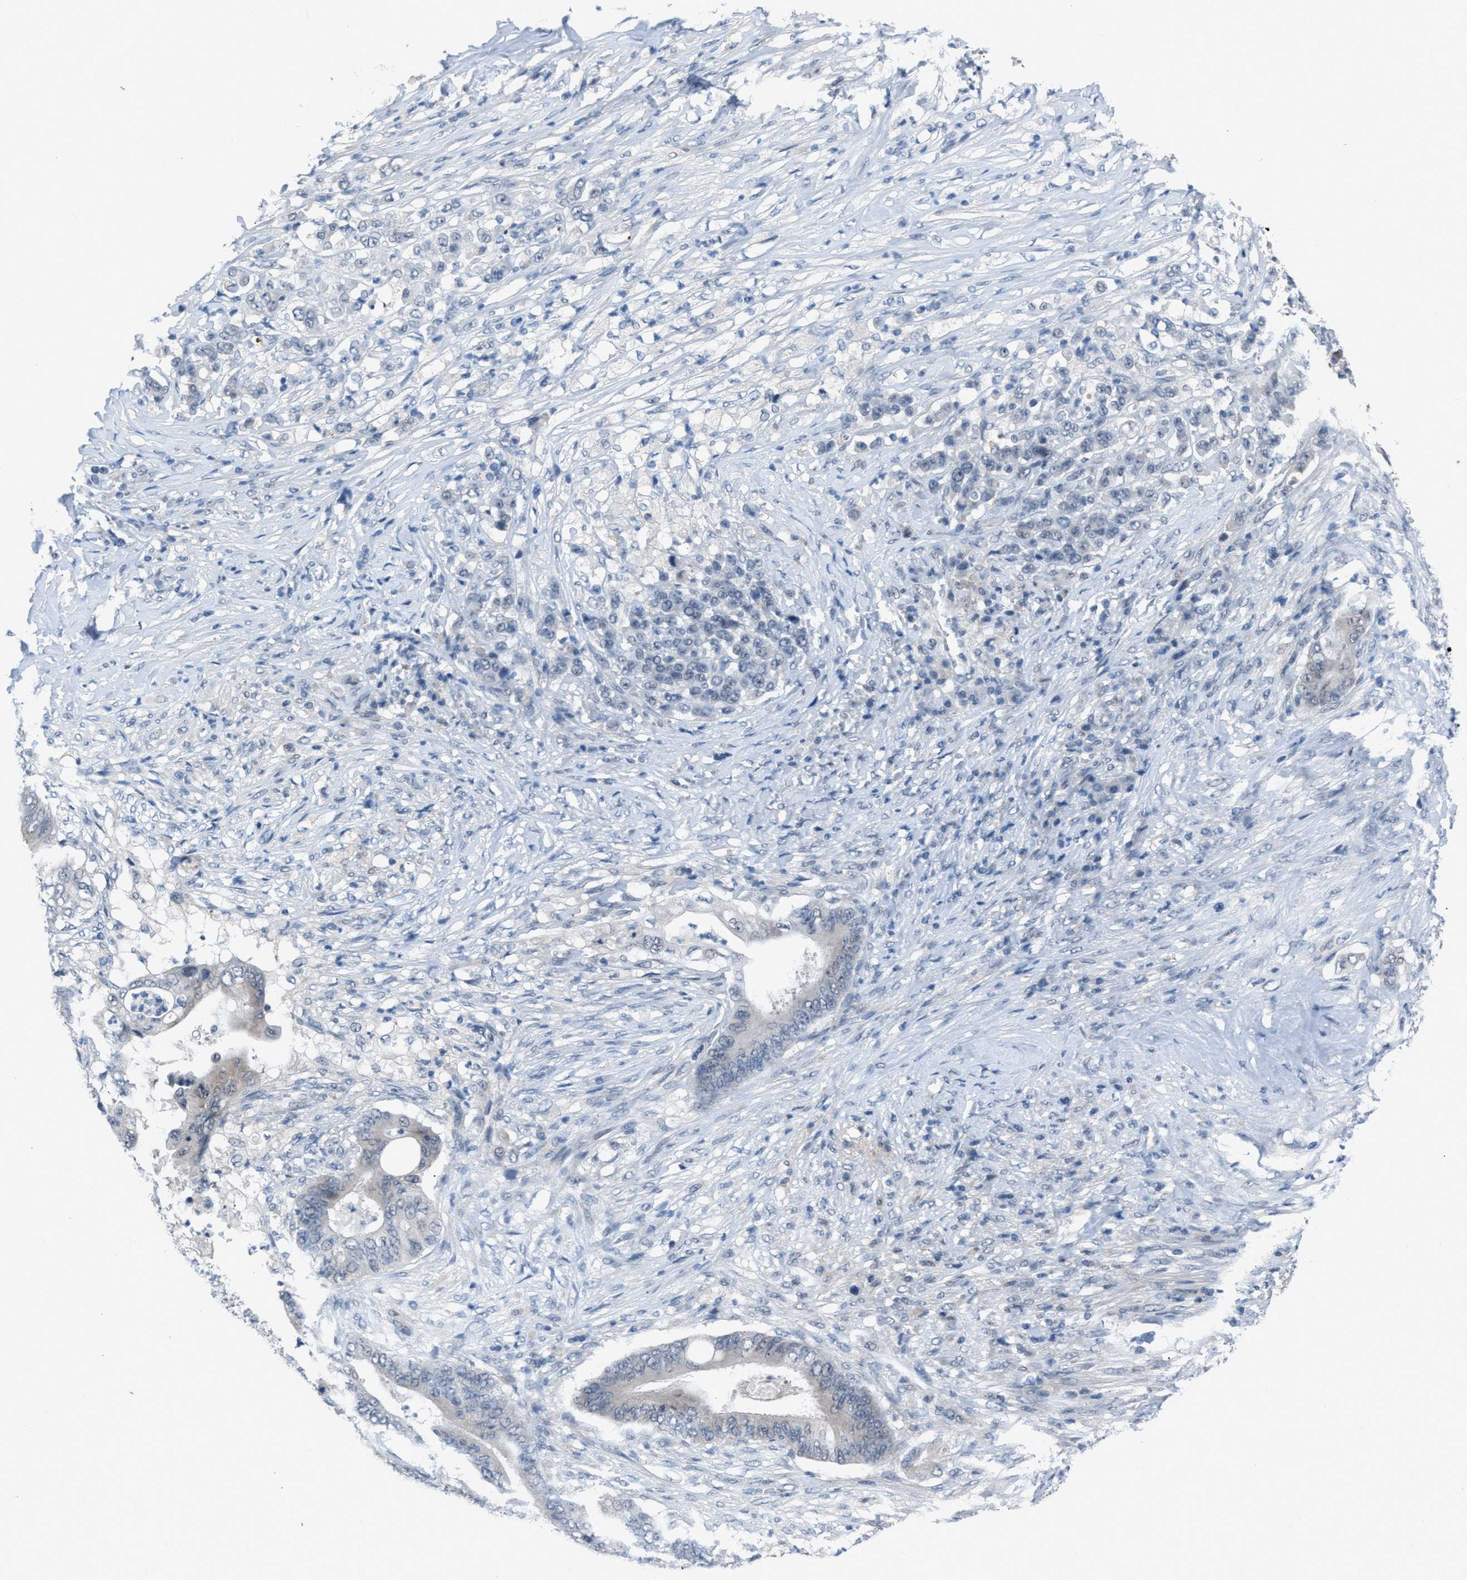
{"staining": {"intensity": "negative", "quantity": "none", "location": "none"}, "tissue": "stomach cancer", "cell_type": "Tumor cells", "image_type": "cancer", "snomed": [{"axis": "morphology", "description": "Adenocarcinoma, NOS"}, {"axis": "topography", "description": "Stomach"}], "caption": "An IHC image of stomach cancer is shown. There is no staining in tumor cells of stomach cancer.", "gene": "ANAPC11", "patient": {"sex": "female", "age": 73}}